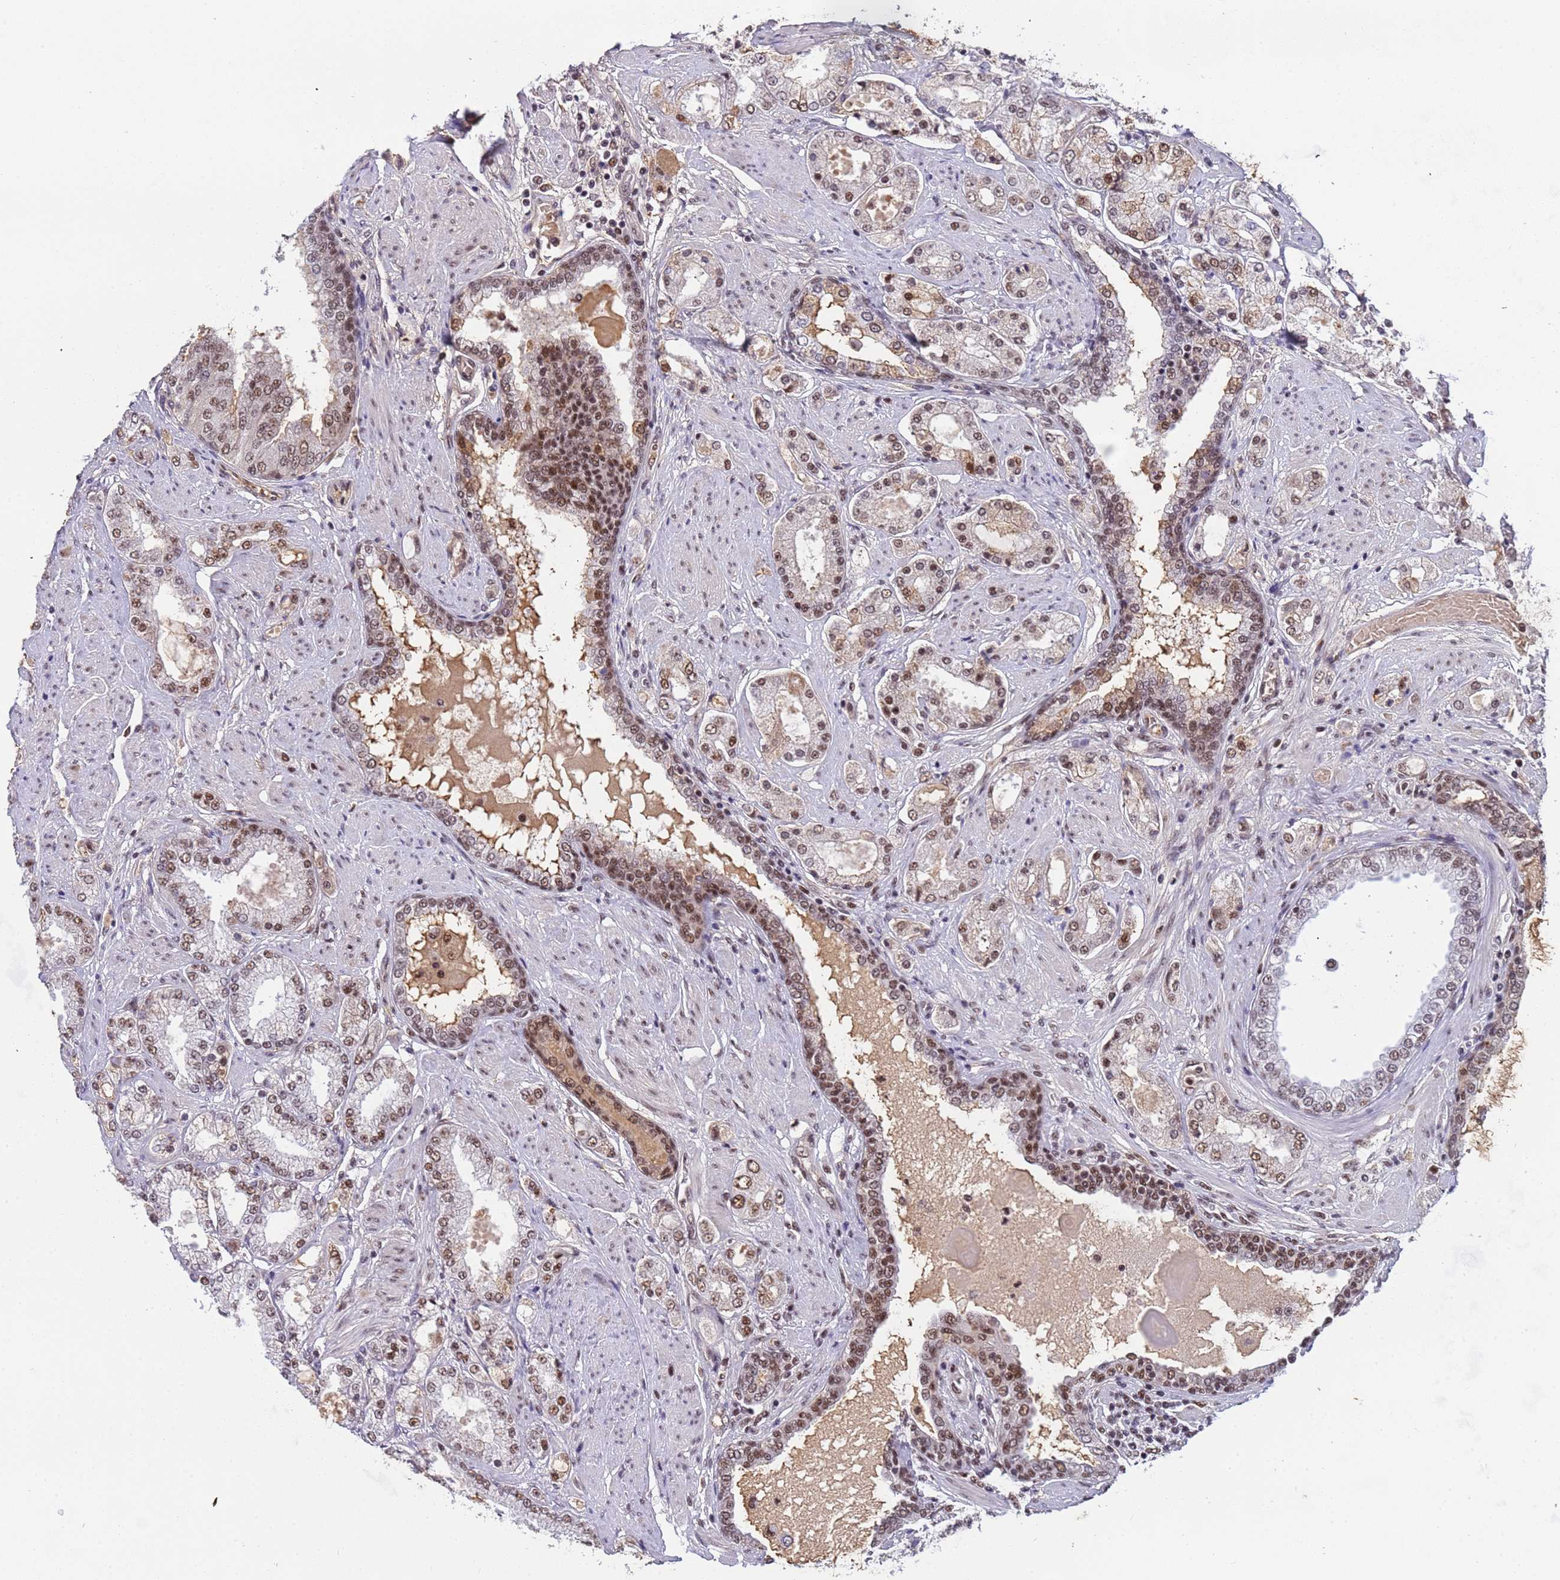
{"staining": {"intensity": "moderate", "quantity": "25%-75%", "location": "nuclear"}, "tissue": "prostate cancer", "cell_type": "Tumor cells", "image_type": "cancer", "snomed": [{"axis": "morphology", "description": "Adenocarcinoma, High grade"}, {"axis": "topography", "description": "Prostate"}], "caption": "Moderate nuclear expression is identified in about 25%-75% of tumor cells in prostate cancer.", "gene": "SRRT", "patient": {"sex": "male", "age": 68}}